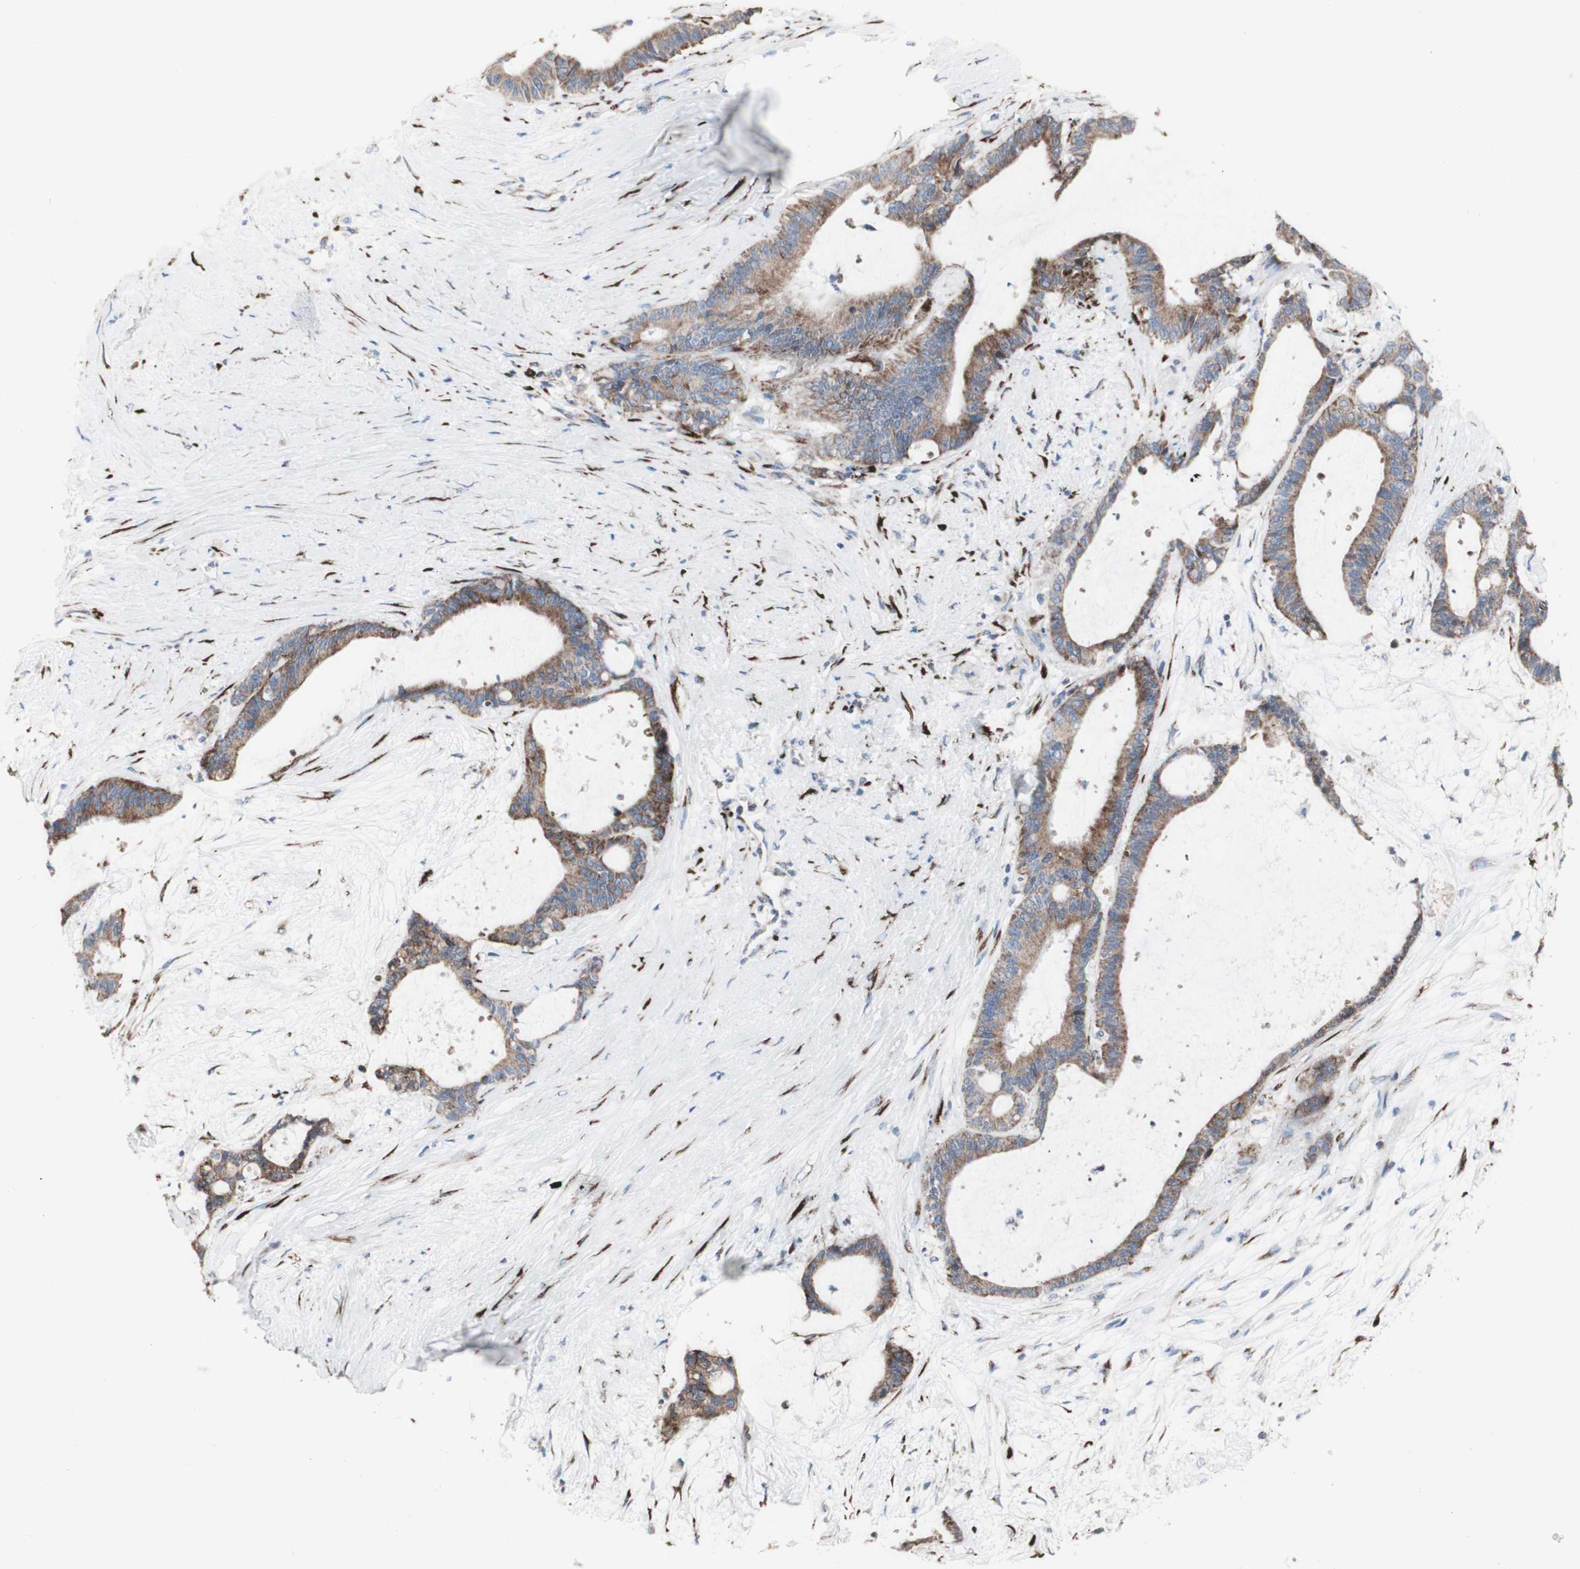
{"staining": {"intensity": "moderate", "quantity": ">75%", "location": "cytoplasmic/membranous"}, "tissue": "liver cancer", "cell_type": "Tumor cells", "image_type": "cancer", "snomed": [{"axis": "morphology", "description": "Cholangiocarcinoma"}, {"axis": "topography", "description": "Liver"}], "caption": "Approximately >75% of tumor cells in liver cholangiocarcinoma show moderate cytoplasmic/membranous protein staining as visualized by brown immunohistochemical staining.", "gene": "AGPAT5", "patient": {"sex": "female", "age": 73}}